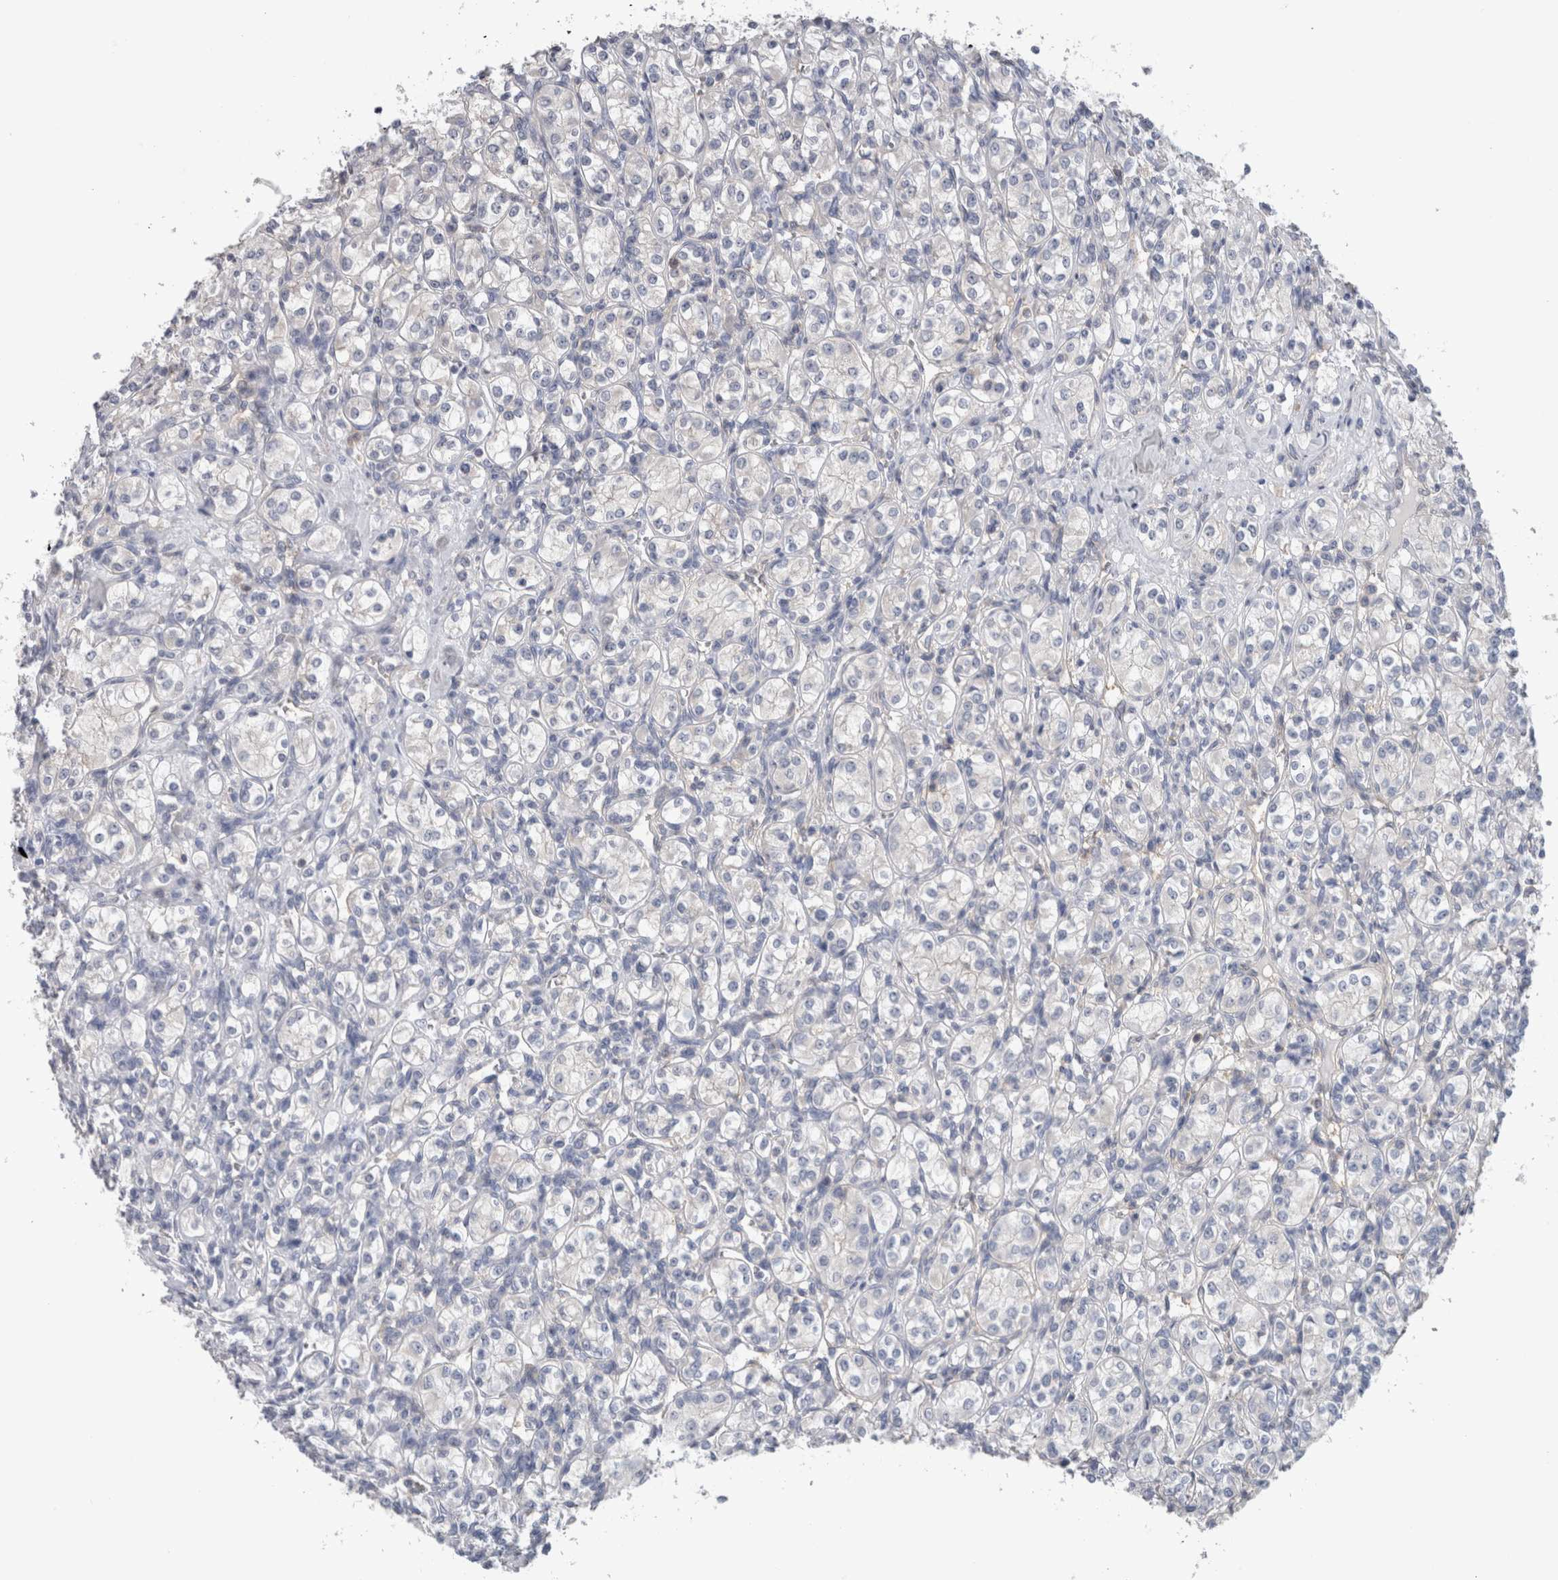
{"staining": {"intensity": "negative", "quantity": "none", "location": "none"}, "tissue": "renal cancer", "cell_type": "Tumor cells", "image_type": "cancer", "snomed": [{"axis": "morphology", "description": "Adenocarcinoma, NOS"}, {"axis": "topography", "description": "Kidney"}], "caption": "Adenocarcinoma (renal) stained for a protein using immunohistochemistry shows no staining tumor cells.", "gene": "SCRN1", "patient": {"sex": "male", "age": 77}}